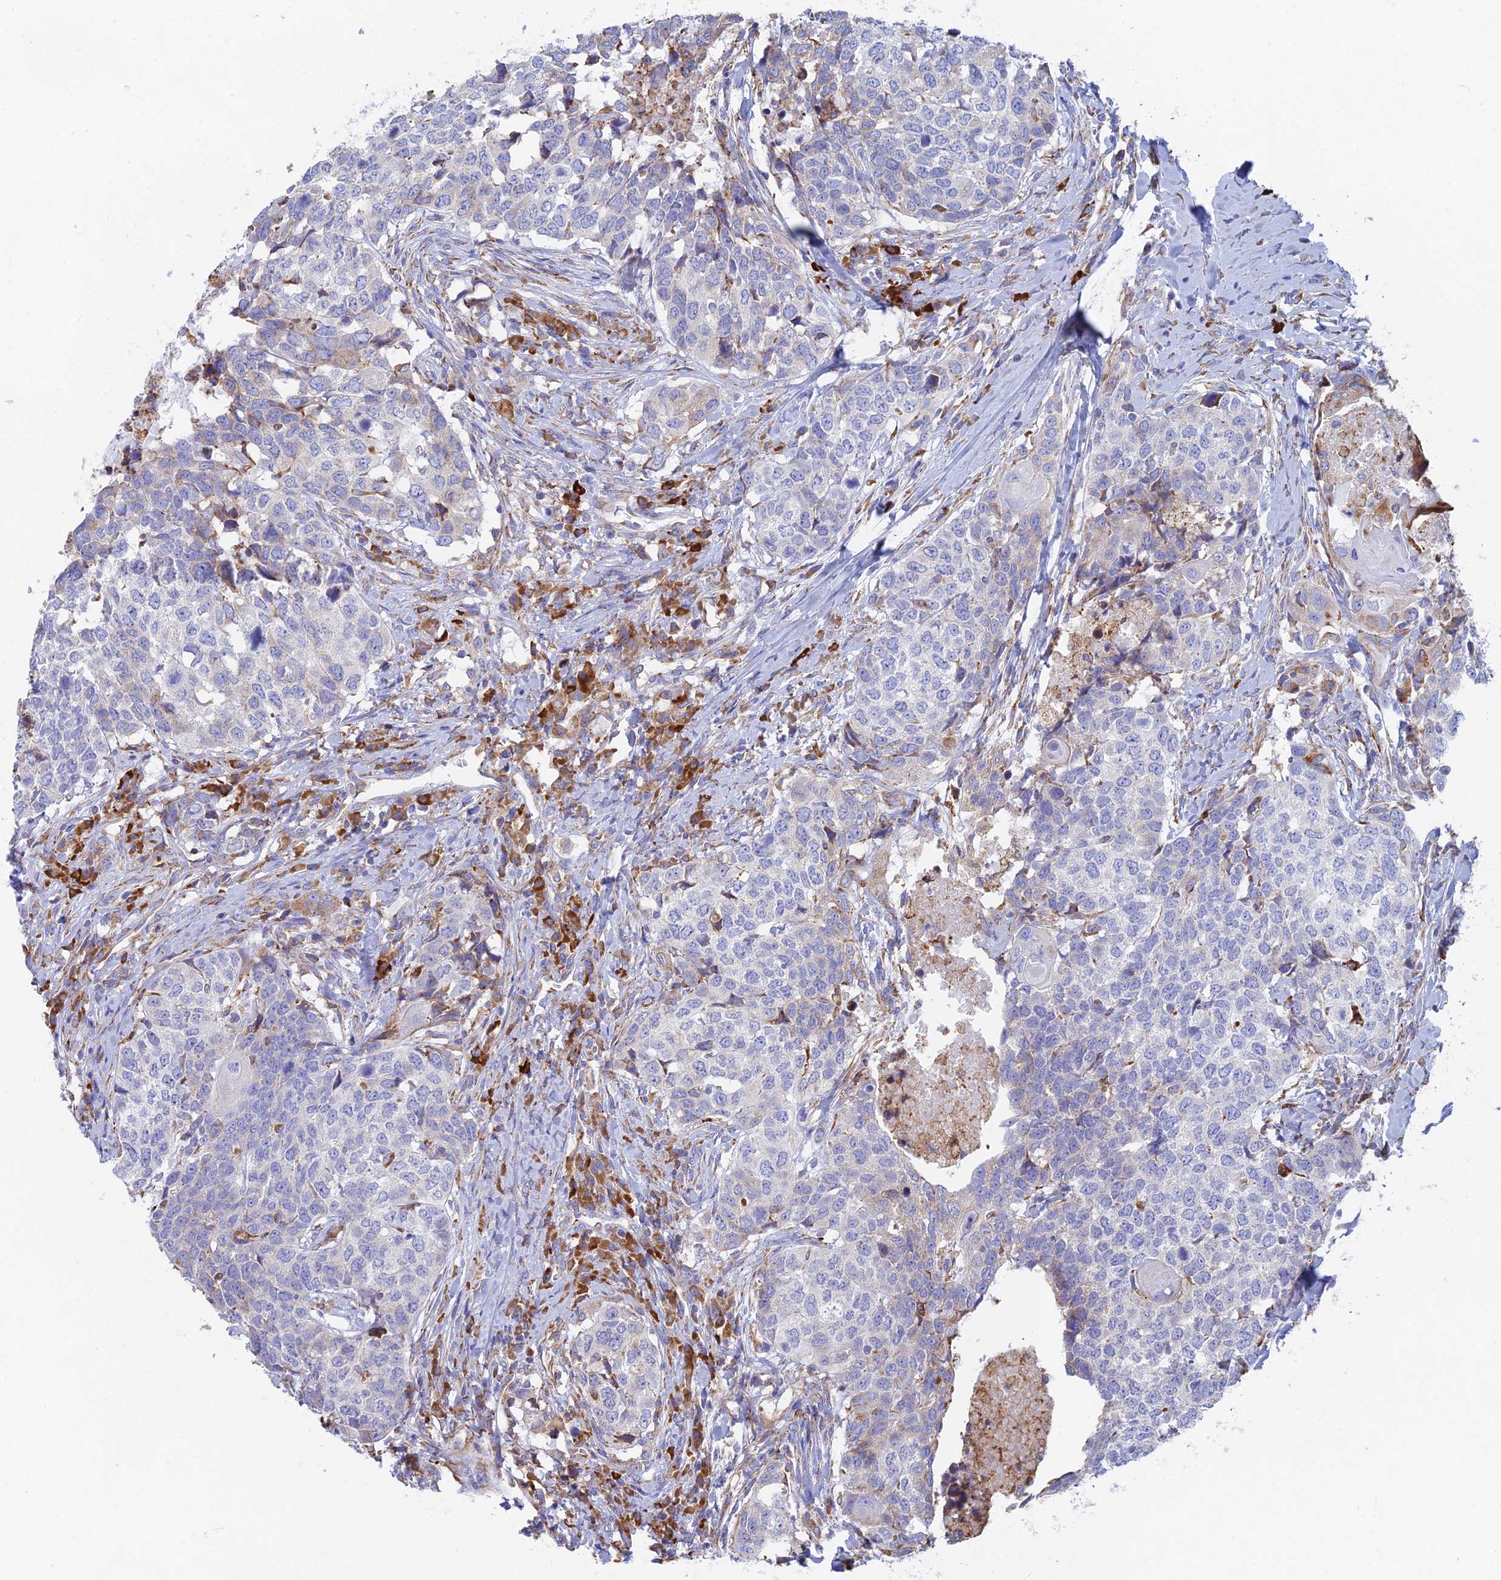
{"staining": {"intensity": "weak", "quantity": "<25%", "location": "cytoplasmic/membranous"}, "tissue": "head and neck cancer", "cell_type": "Tumor cells", "image_type": "cancer", "snomed": [{"axis": "morphology", "description": "Squamous cell carcinoma, NOS"}, {"axis": "topography", "description": "Head-Neck"}], "caption": "Tumor cells are negative for protein expression in human head and neck cancer.", "gene": "WDR35", "patient": {"sex": "male", "age": 66}}